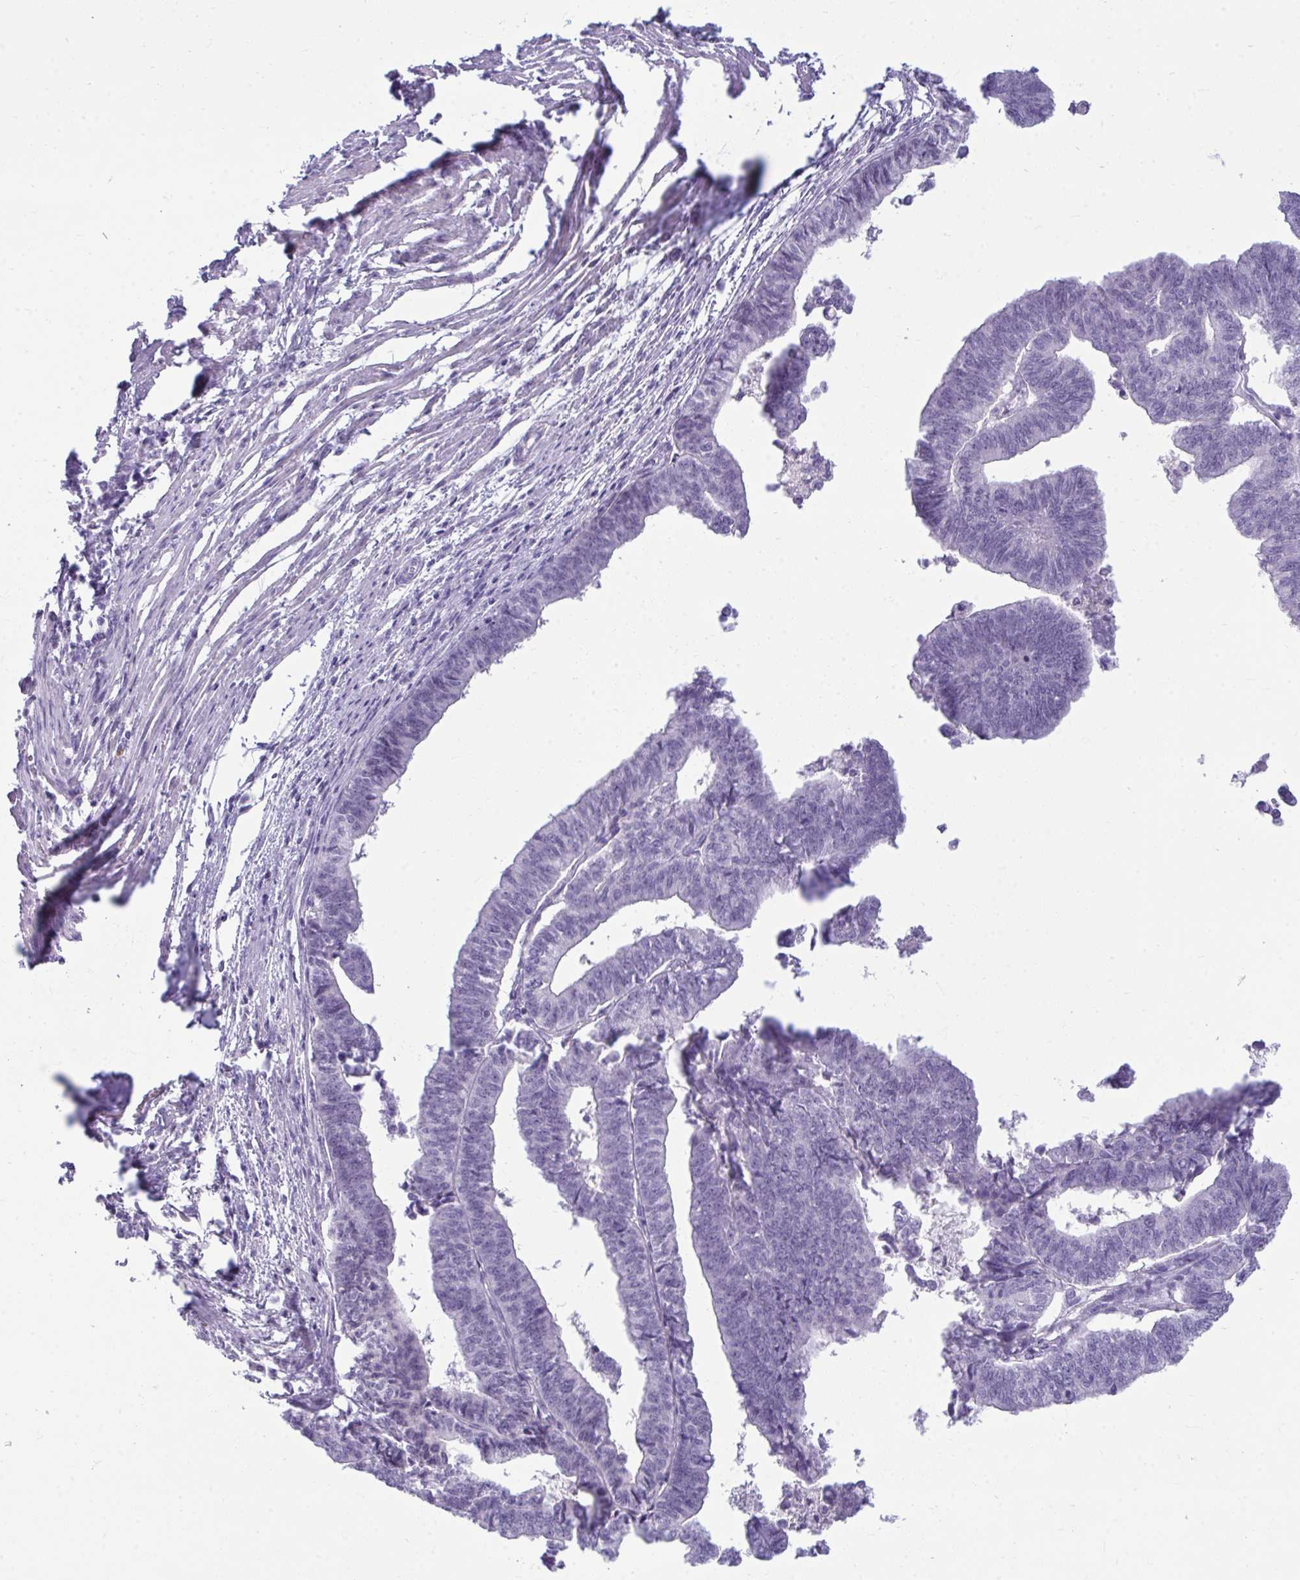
{"staining": {"intensity": "negative", "quantity": "none", "location": "none"}, "tissue": "endometrial cancer", "cell_type": "Tumor cells", "image_type": "cancer", "snomed": [{"axis": "morphology", "description": "Adenocarcinoma, NOS"}, {"axis": "topography", "description": "Endometrium"}], "caption": "The micrograph displays no staining of tumor cells in endometrial cancer.", "gene": "PIGZ", "patient": {"sex": "female", "age": 65}}